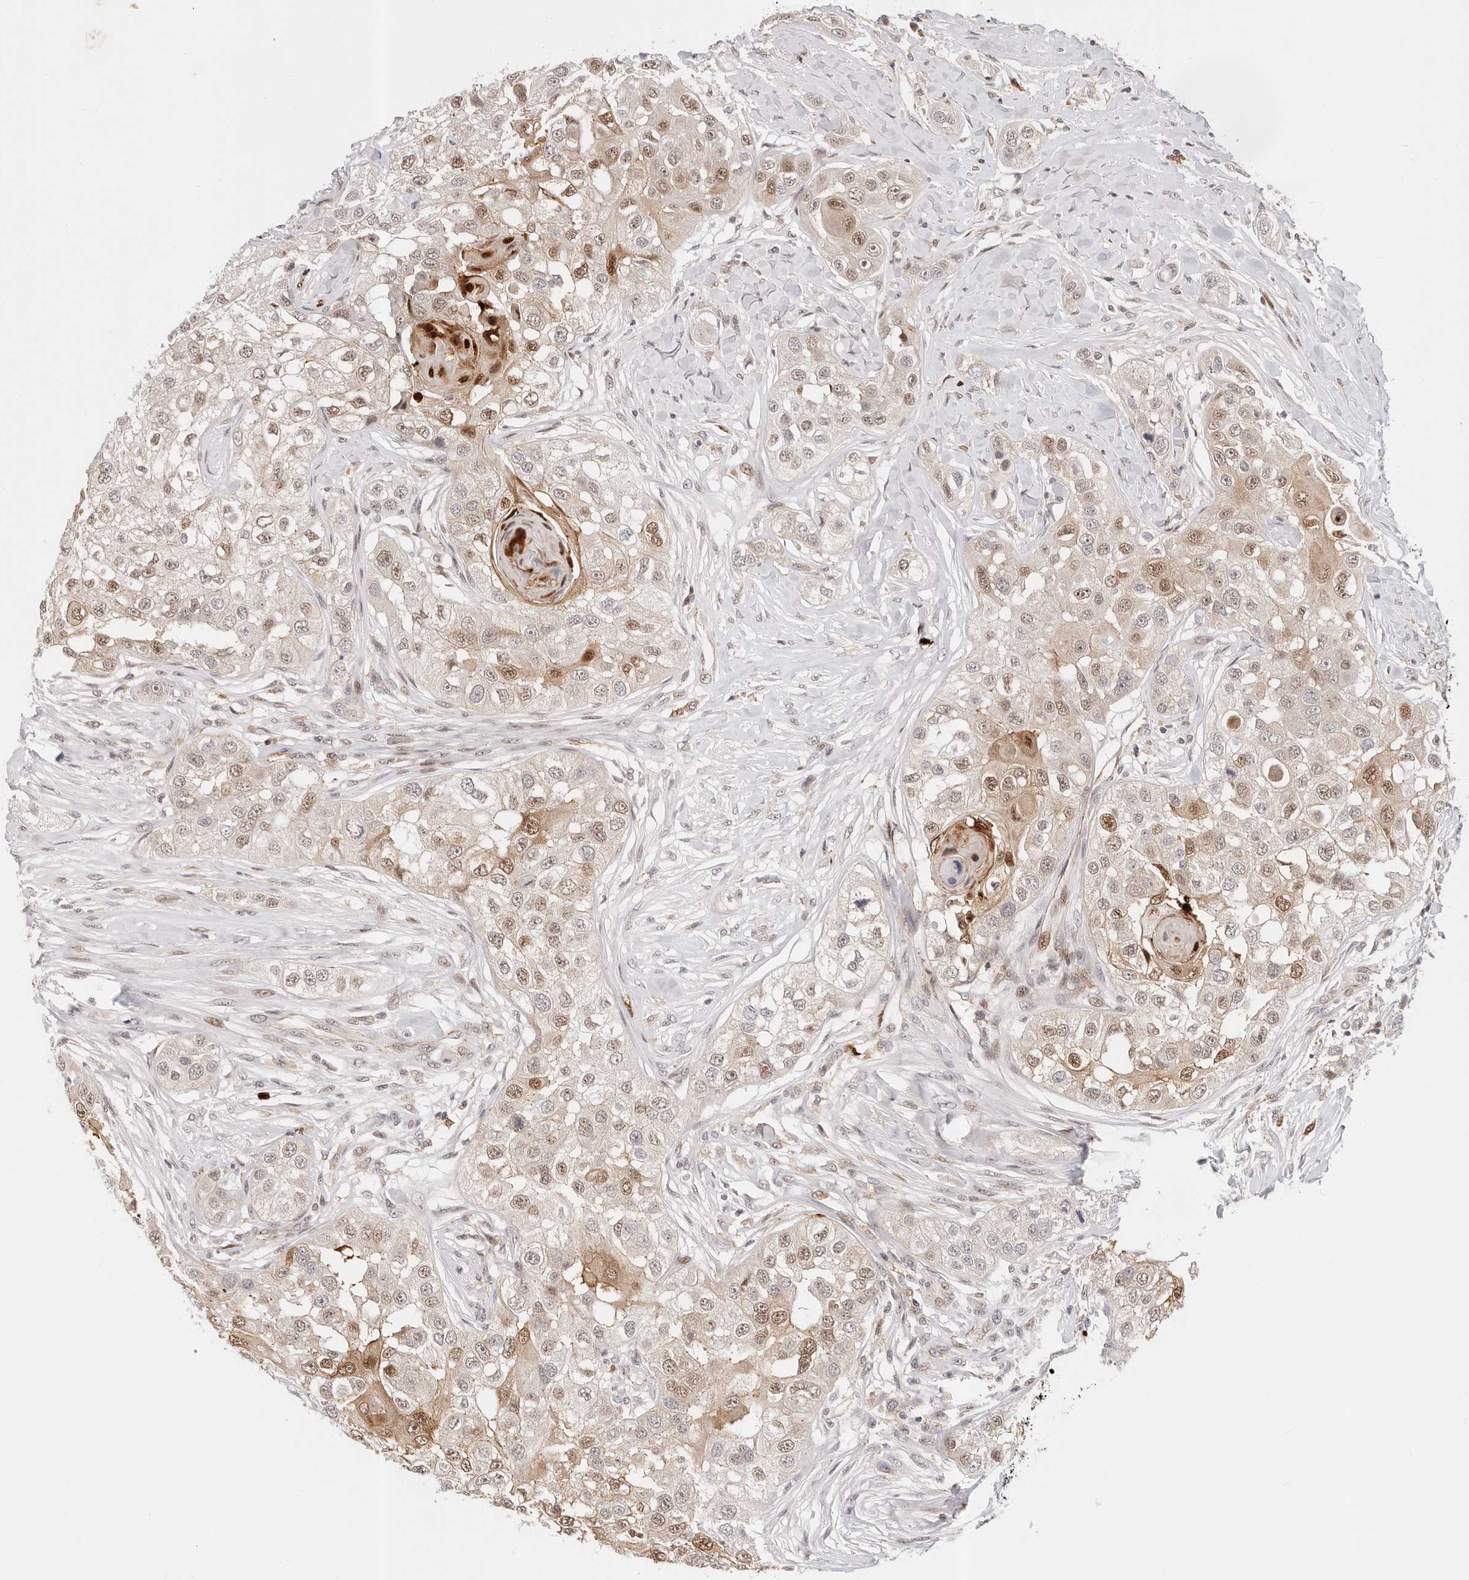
{"staining": {"intensity": "moderate", "quantity": "25%-75%", "location": "cytoplasmic/membranous,nuclear"}, "tissue": "head and neck cancer", "cell_type": "Tumor cells", "image_type": "cancer", "snomed": [{"axis": "morphology", "description": "Normal tissue, NOS"}, {"axis": "morphology", "description": "Squamous cell carcinoma, NOS"}, {"axis": "topography", "description": "Skeletal muscle"}, {"axis": "topography", "description": "Head-Neck"}], "caption": "Immunohistochemistry (DAB (3,3'-diaminobenzidine)) staining of human squamous cell carcinoma (head and neck) displays moderate cytoplasmic/membranous and nuclear protein positivity in about 25%-75% of tumor cells. The protein of interest is stained brown, and the nuclei are stained in blue (DAB (3,3'-diaminobenzidine) IHC with brightfield microscopy, high magnification).", "gene": "AFDN", "patient": {"sex": "male", "age": 51}}